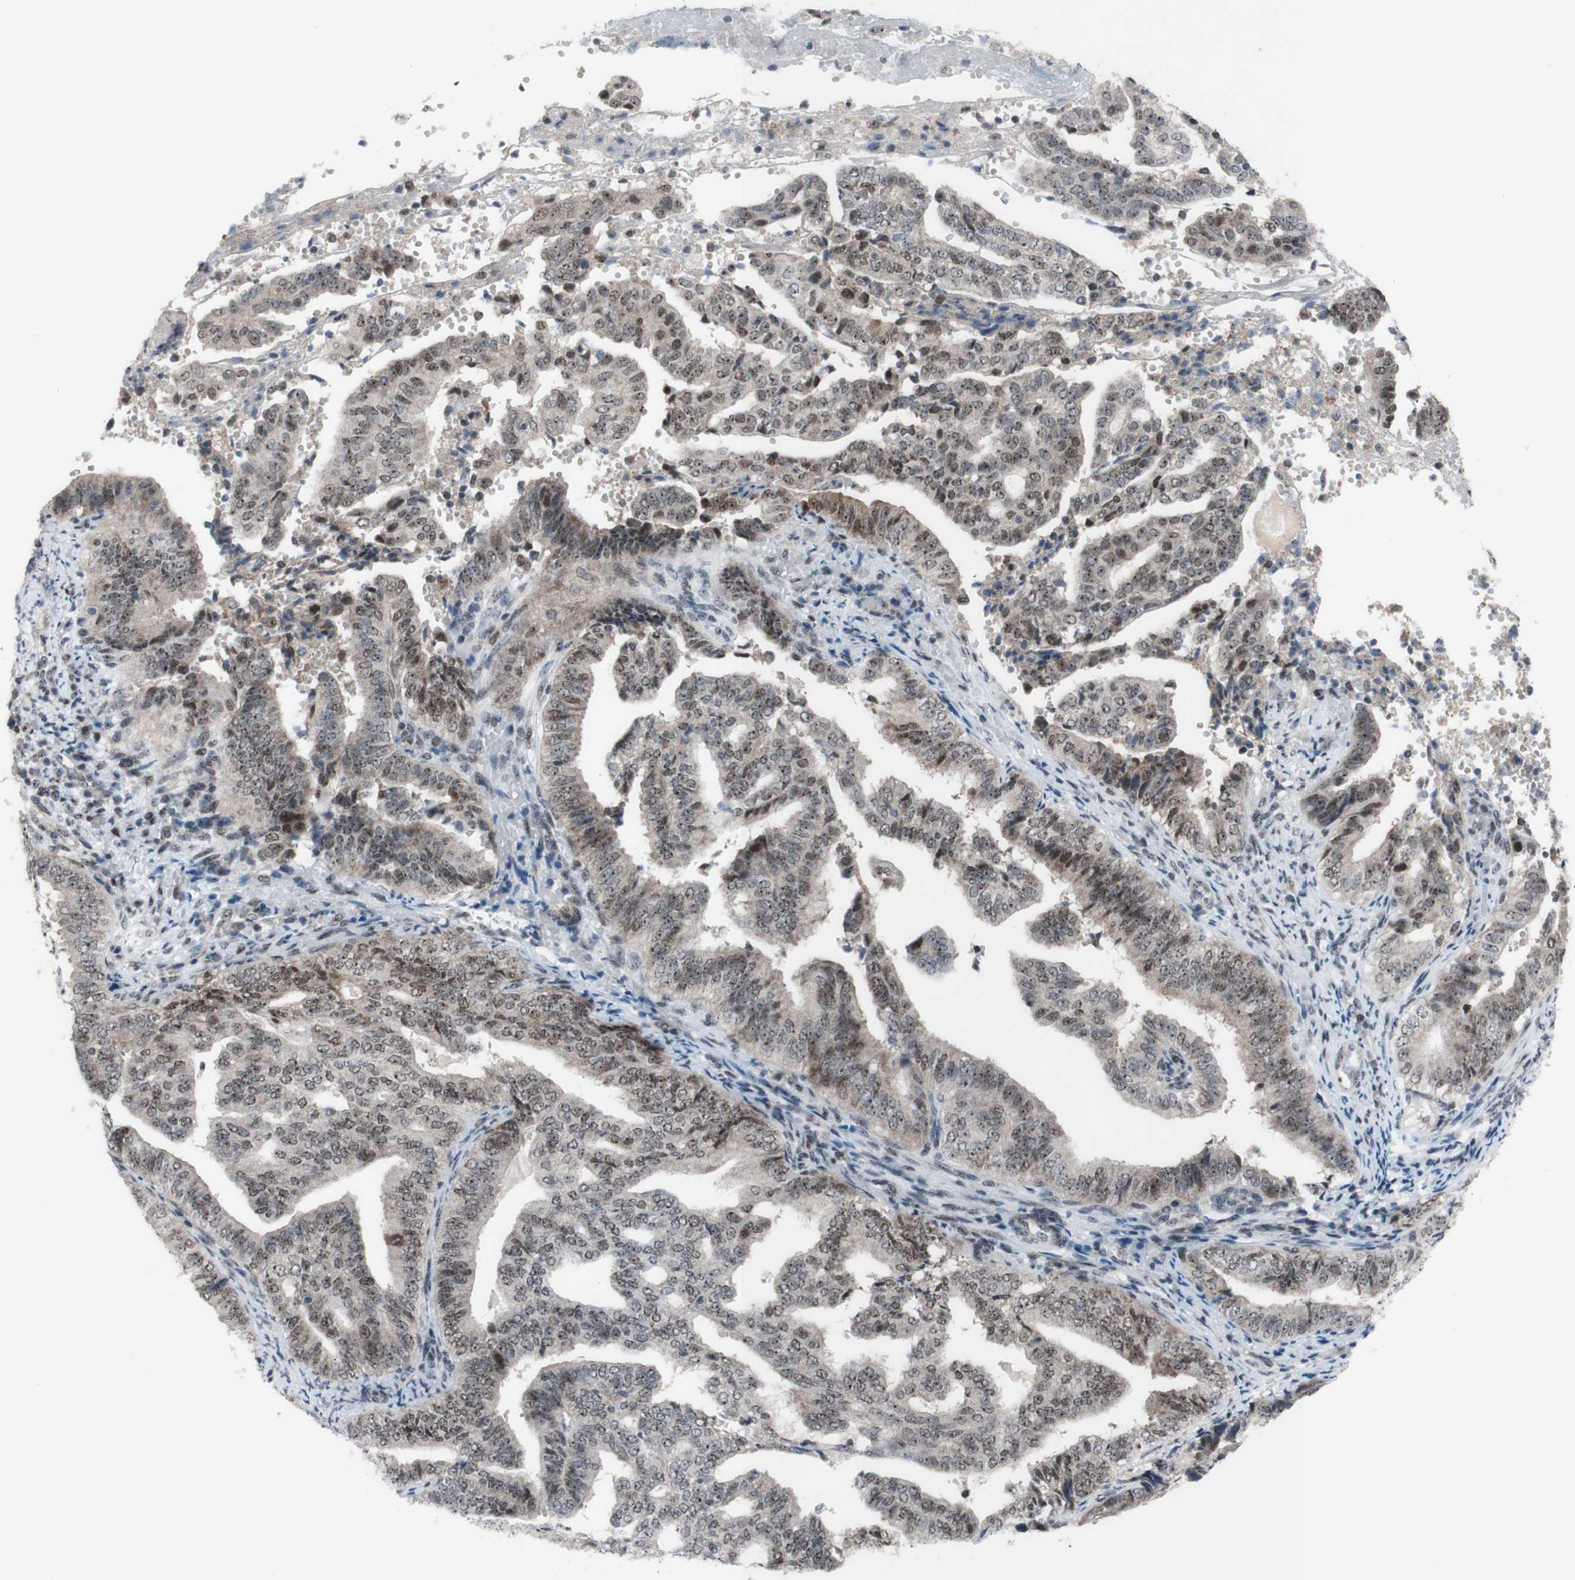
{"staining": {"intensity": "weak", "quantity": ">75%", "location": "nuclear"}, "tissue": "endometrial cancer", "cell_type": "Tumor cells", "image_type": "cancer", "snomed": [{"axis": "morphology", "description": "Adenocarcinoma, NOS"}, {"axis": "topography", "description": "Endometrium"}], "caption": "Protein staining displays weak nuclear expression in about >75% of tumor cells in endometrial adenocarcinoma.", "gene": "POLR1A", "patient": {"sex": "female", "age": 58}}